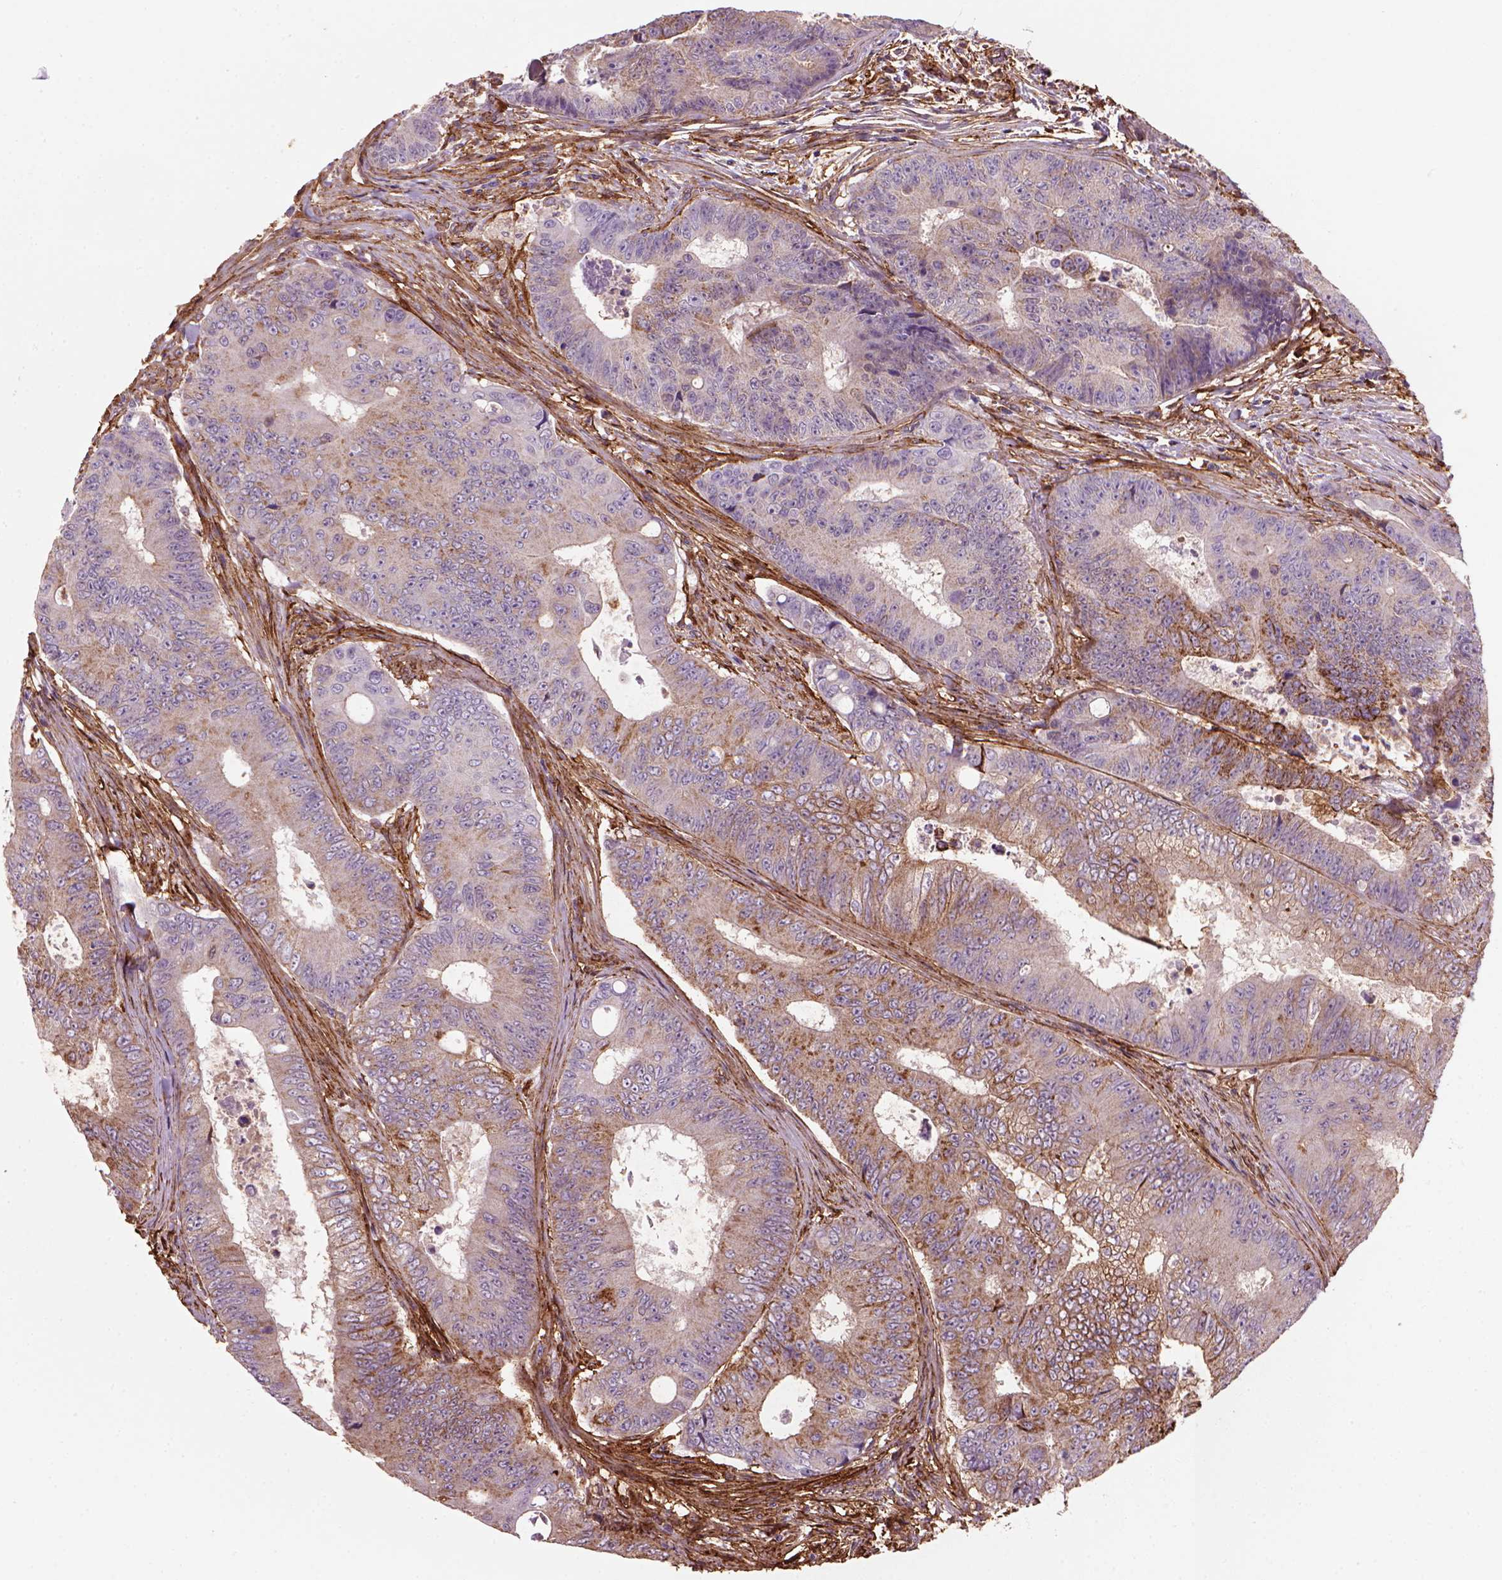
{"staining": {"intensity": "moderate", "quantity": "<25%", "location": "cytoplasmic/membranous"}, "tissue": "colorectal cancer", "cell_type": "Tumor cells", "image_type": "cancer", "snomed": [{"axis": "morphology", "description": "Adenocarcinoma, NOS"}, {"axis": "topography", "description": "Colon"}], "caption": "Adenocarcinoma (colorectal) stained with a protein marker demonstrates moderate staining in tumor cells.", "gene": "MARCKS", "patient": {"sex": "female", "age": 48}}